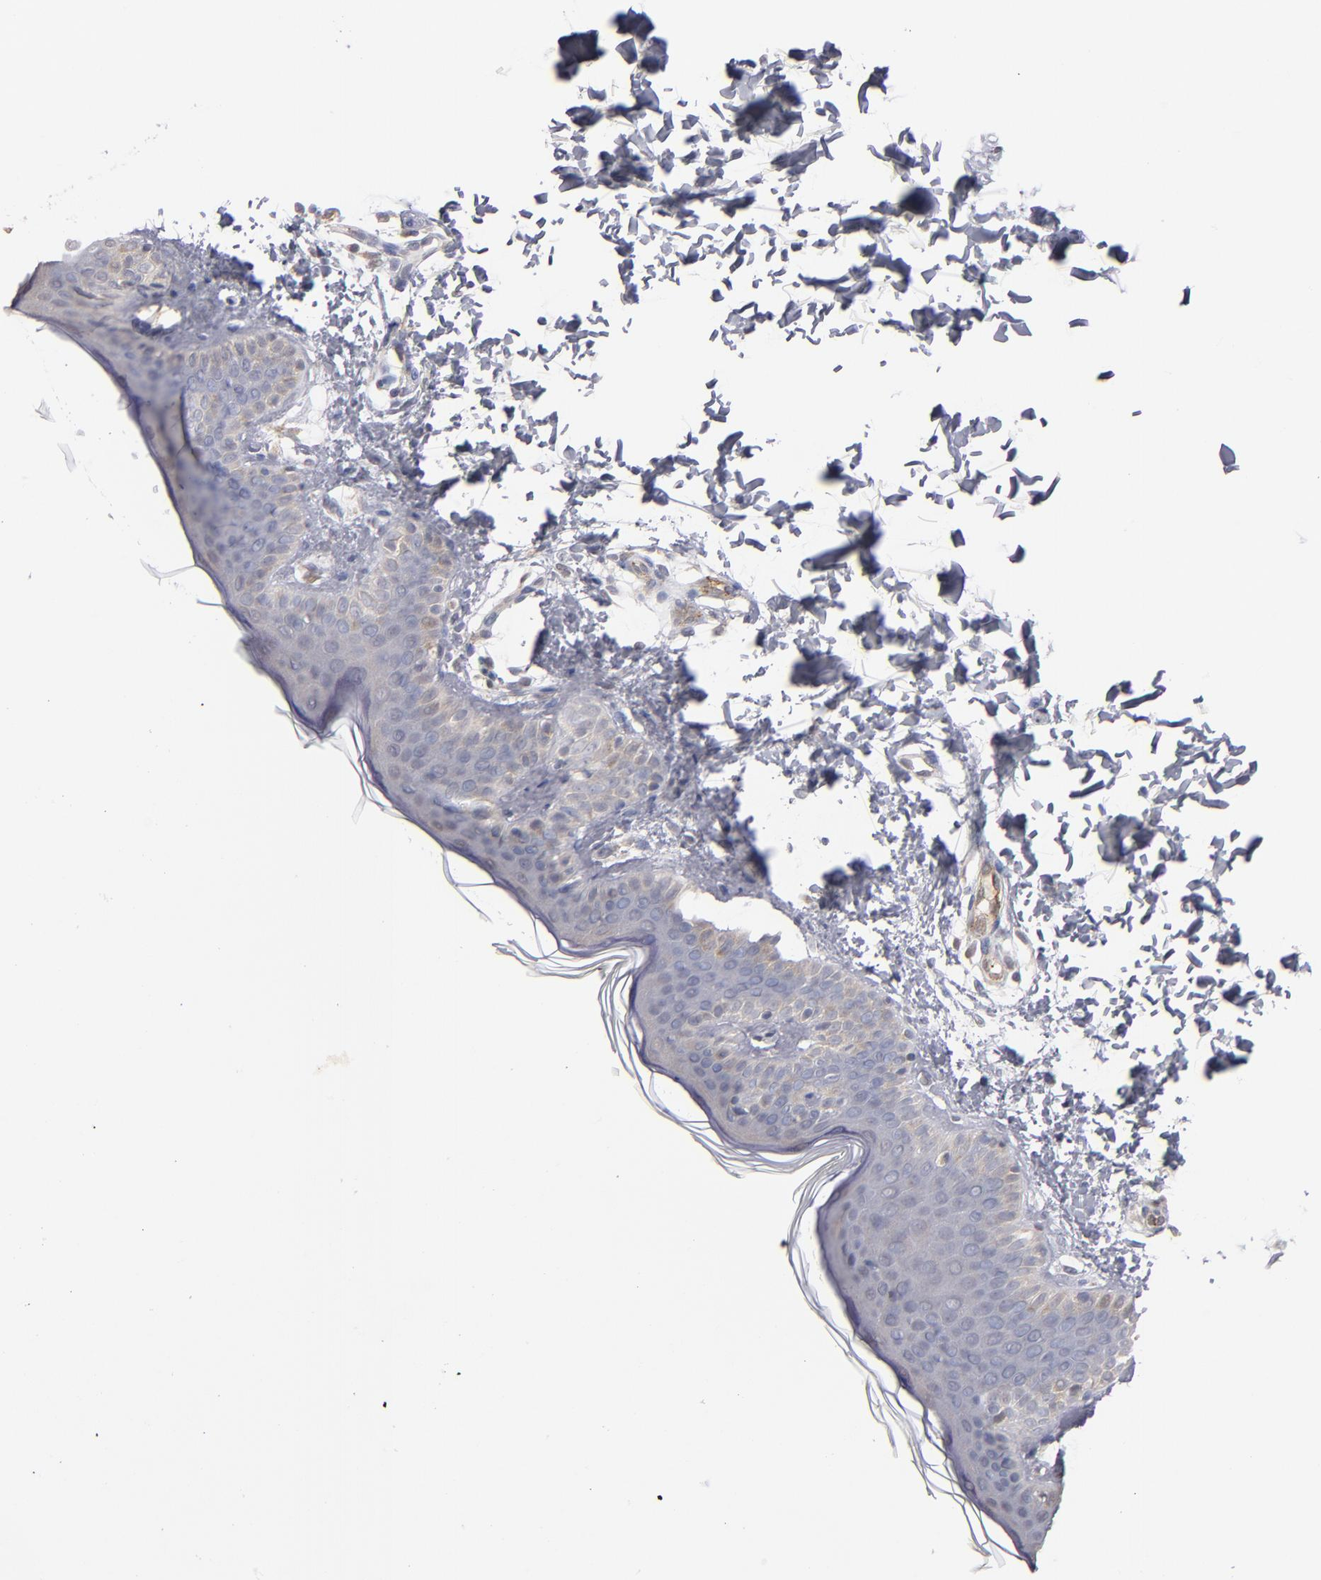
{"staining": {"intensity": "negative", "quantity": "none", "location": "none"}, "tissue": "skin", "cell_type": "Fibroblasts", "image_type": "normal", "snomed": [{"axis": "morphology", "description": "Normal tissue, NOS"}, {"axis": "topography", "description": "Skin"}], "caption": "The image exhibits no staining of fibroblasts in unremarkable skin.", "gene": "SELP", "patient": {"sex": "female", "age": 4}}